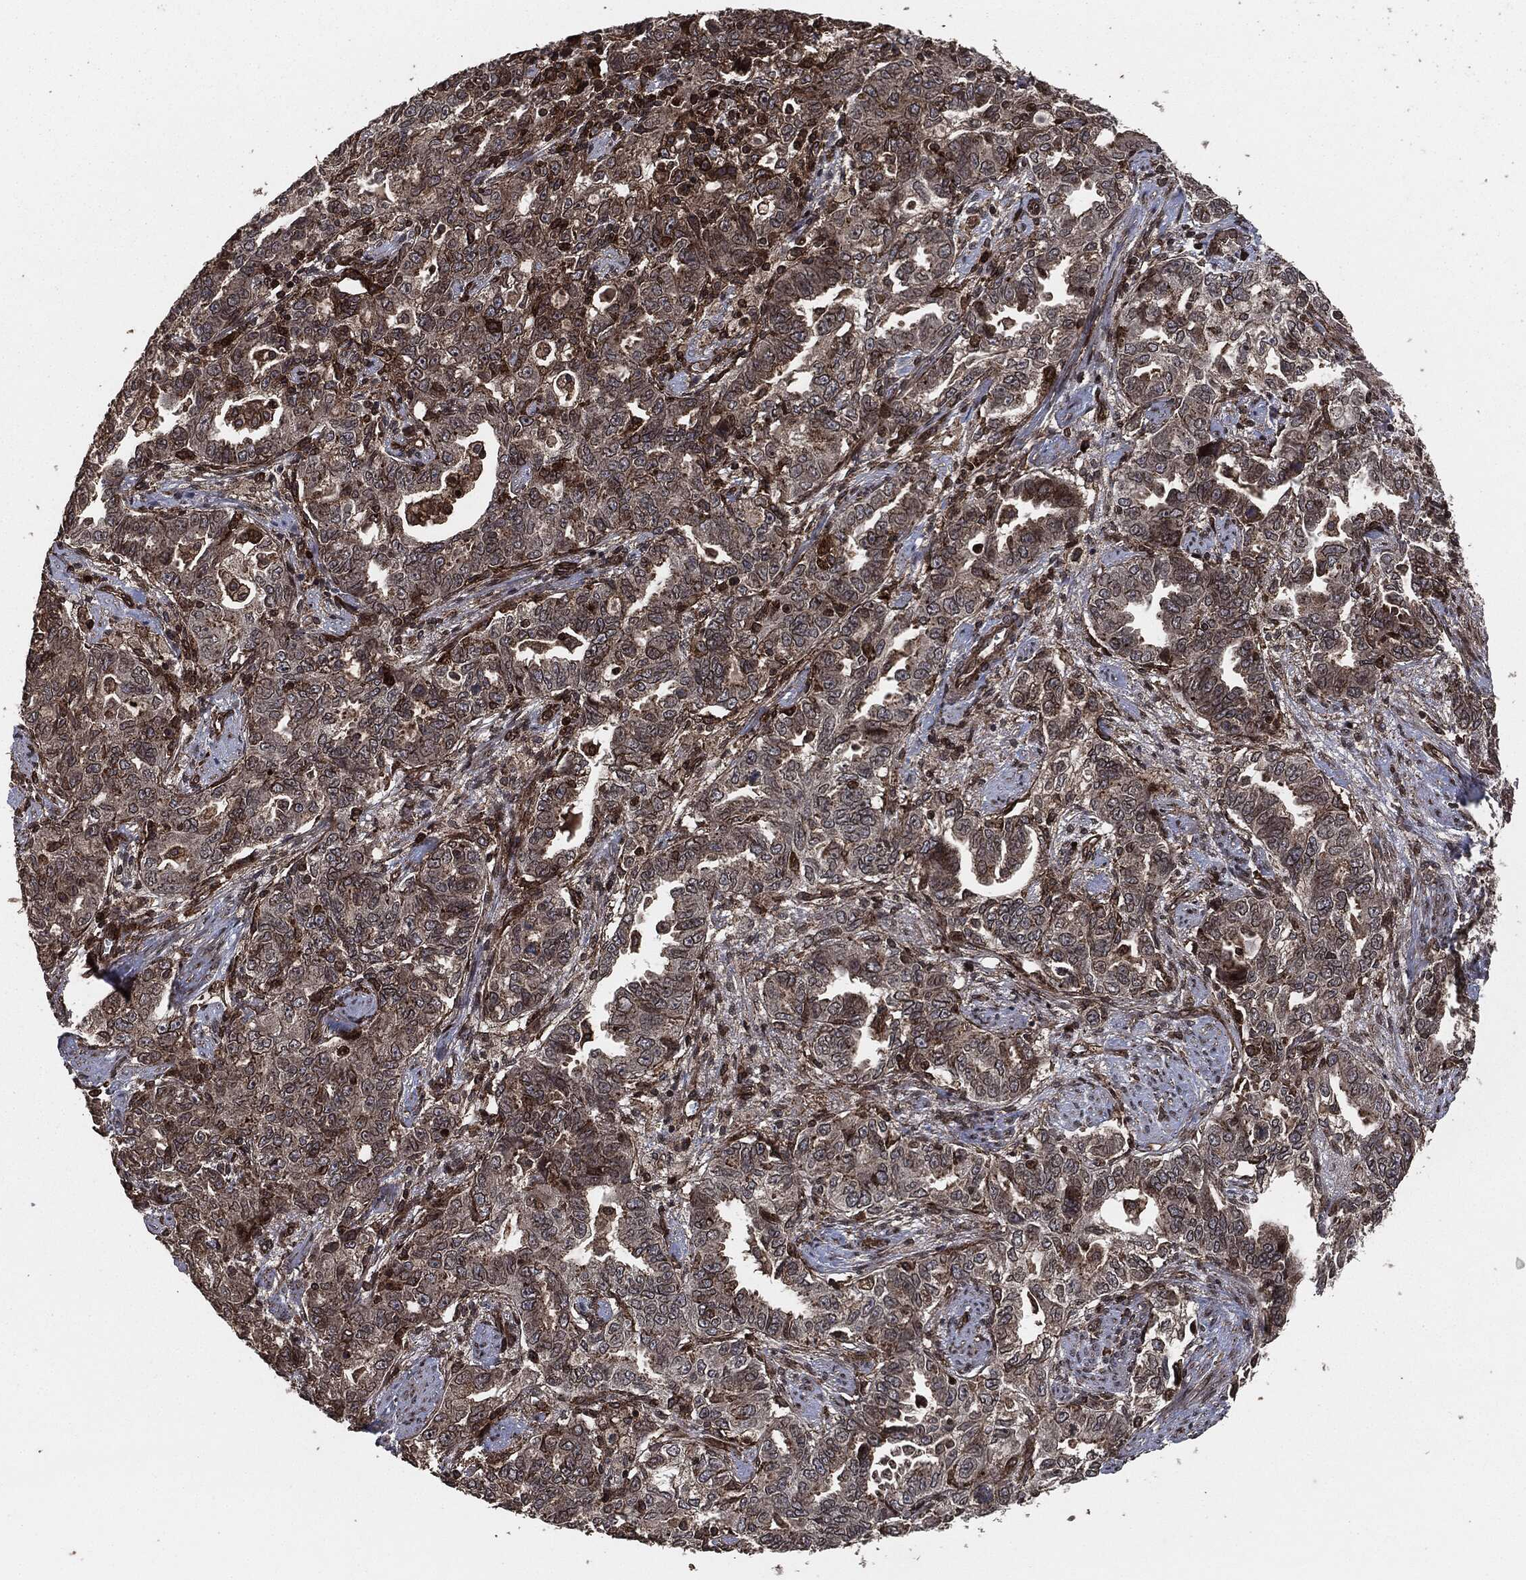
{"staining": {"intensity": "moderate", "quantity": "25%-75%", "location": "cytoplasmic/membranous"}, "tissue": "ovarian cancer", "cell_type": "Tumor cells", "image_type": "cancer", "snomed": [{"axis": "morphology", "description": "Cystadenocarcinoma, serous, NOS"}, {"axis": "topography", "description": "Ovary"}], "caption": "Tumor cells exhibit medium levels of moderate cytoplasmic/membranous staining in about 25%-75% of cells in human ovarian cancer.", "gene": "IFIT1", "patient": {"sex": "female", "age": 51}}